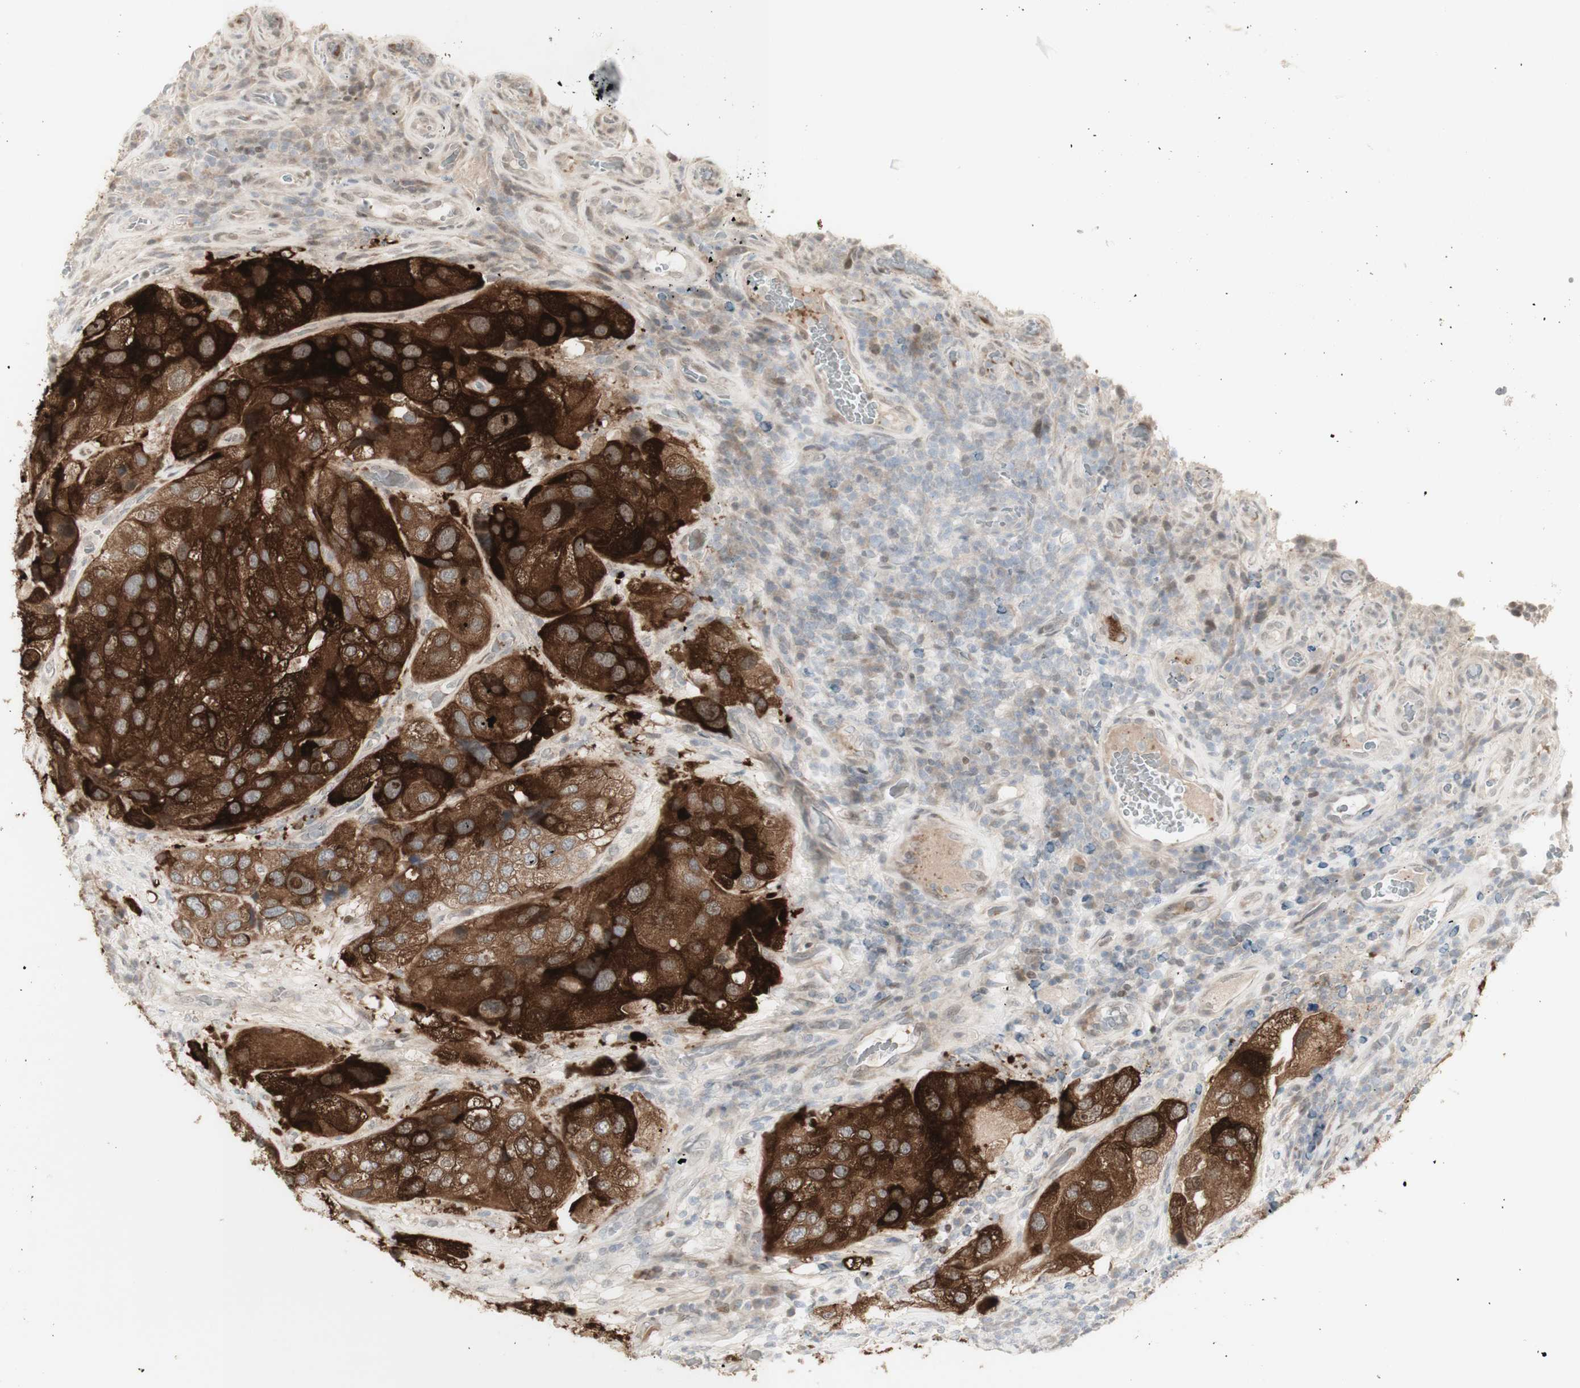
{"staining": {"intensity": "strong", "quantity": ">75%", "location": "cytoplasmic/membranous"}, "tissue": "urothelial cancer", "cell_type": "Tumor cells", "image_type": "cancer", "snomed": [{"axis": "morphology", "description": "Urothelial carcinoma, High grade"}, {"axis": "topography", "description": "Urinary bladder"}], "caption": "The micrograph displays immunohistochemical staining of high-grade urothelial carcinoma. There is strong cytoplasmic/membranous expression is present in approximately >75% of tumor cells. (Stains: DAB (3,3'-diaminobenzidine) in brown, nuclei in blue, Microscopy: brightfield microscopy at high magnification).", "gene": "C1orf116", "patient": {"sex": "female", "age": 64}}